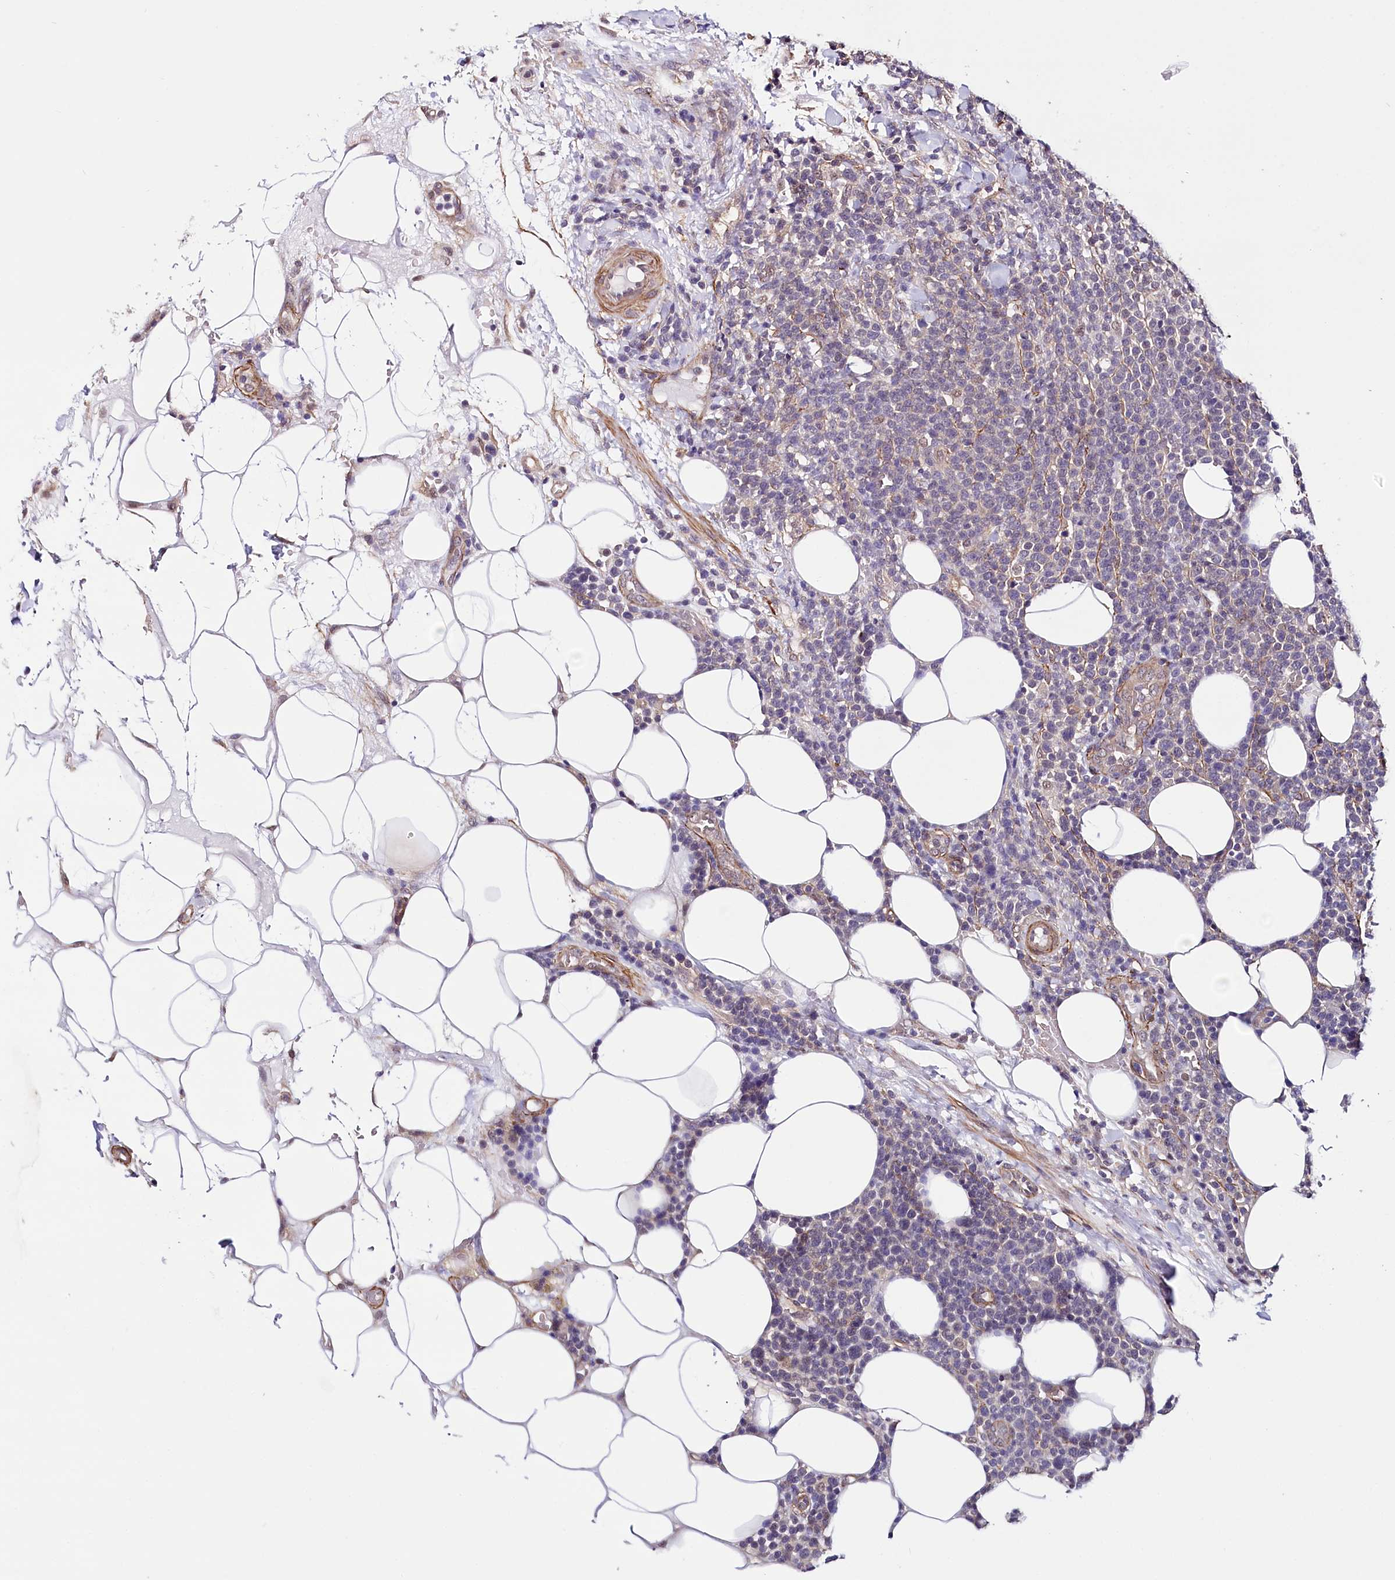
{"staining": {"intensity": "negative", "quantity": "none", "location": "none"}, "tissue": "lymphoma", "cell_type": "Tumor cells", "image_type": "cancer", "snomed": [{"axis": "morphology", "description": "Malignant lymphoma, non-Hodgkin's type, High grade"}, {"axis": "topography", "description": "Lymph node"}], "caption": "DAB immunohistochemical staining of lymphoma reveals no significant expression in tumor cells.", "gene": "PPP2R5B", "patient": {"sex": "male", "age": 61}}